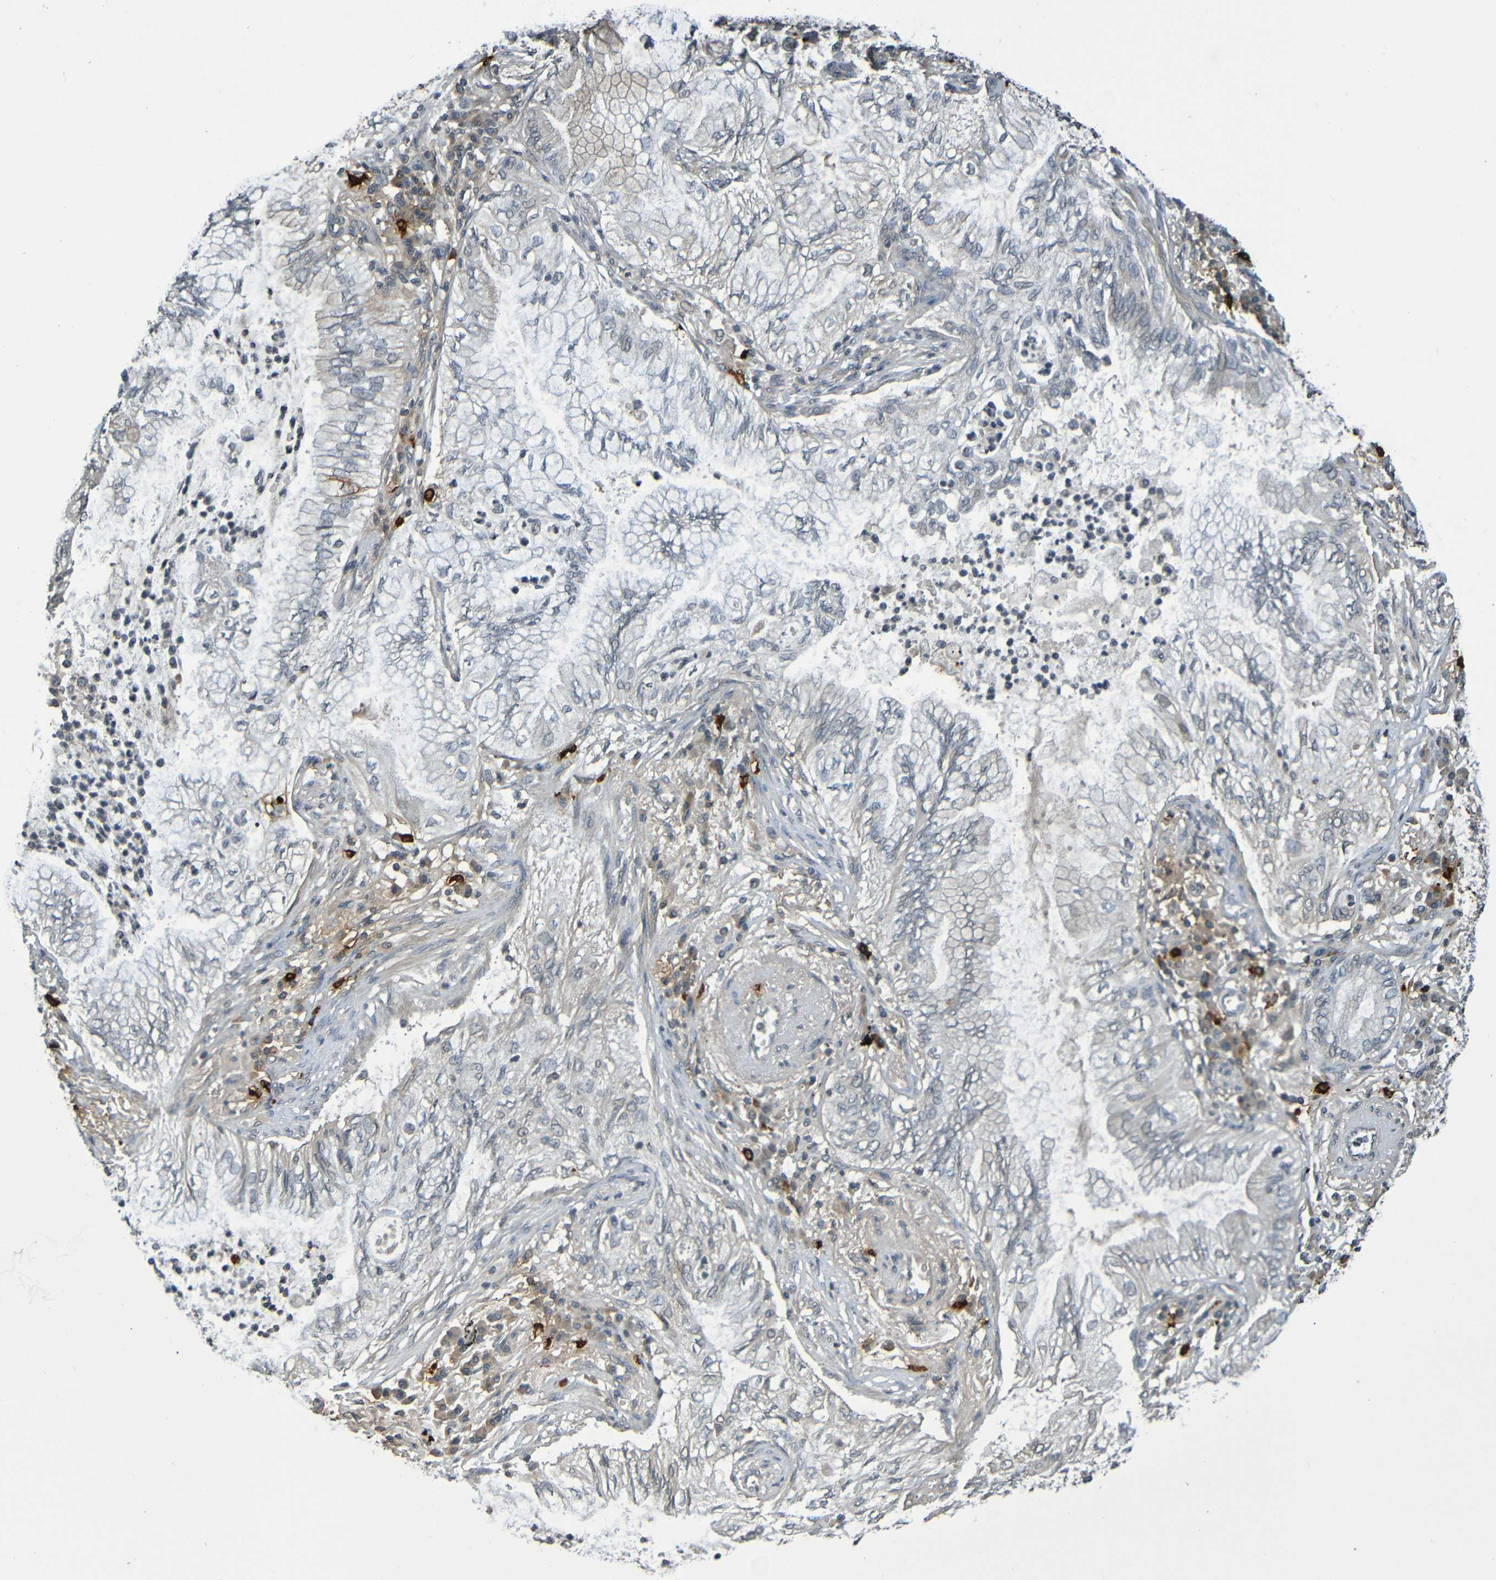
{"staining": {"intensity": "negative", "quantity": "none", "location": "none"}, "tissue": "lung cancer", "cell_type": "Tumor cells", "image_type": "cancer", "snomed": [{"axis": "morphology", "description": "Normal tissue, NOS"}, {"axis": "morphology", "description": "Adenocarcinoma, NOS"}, {"axis": "topography", "description": "Bronchus"}, {"axis": "topography", "description": "Lung"}], "caption": "Immunohistochemistry (IHC) of human lung cancer (adenocarcinoma) exhibits no expression in tumor cells. The staining is performed using DAB brown chromogen with nuclei counter-stained in using hematoxylin.", "gene": "C3AR1", "patient": {"sex": "female", "age": 70}}